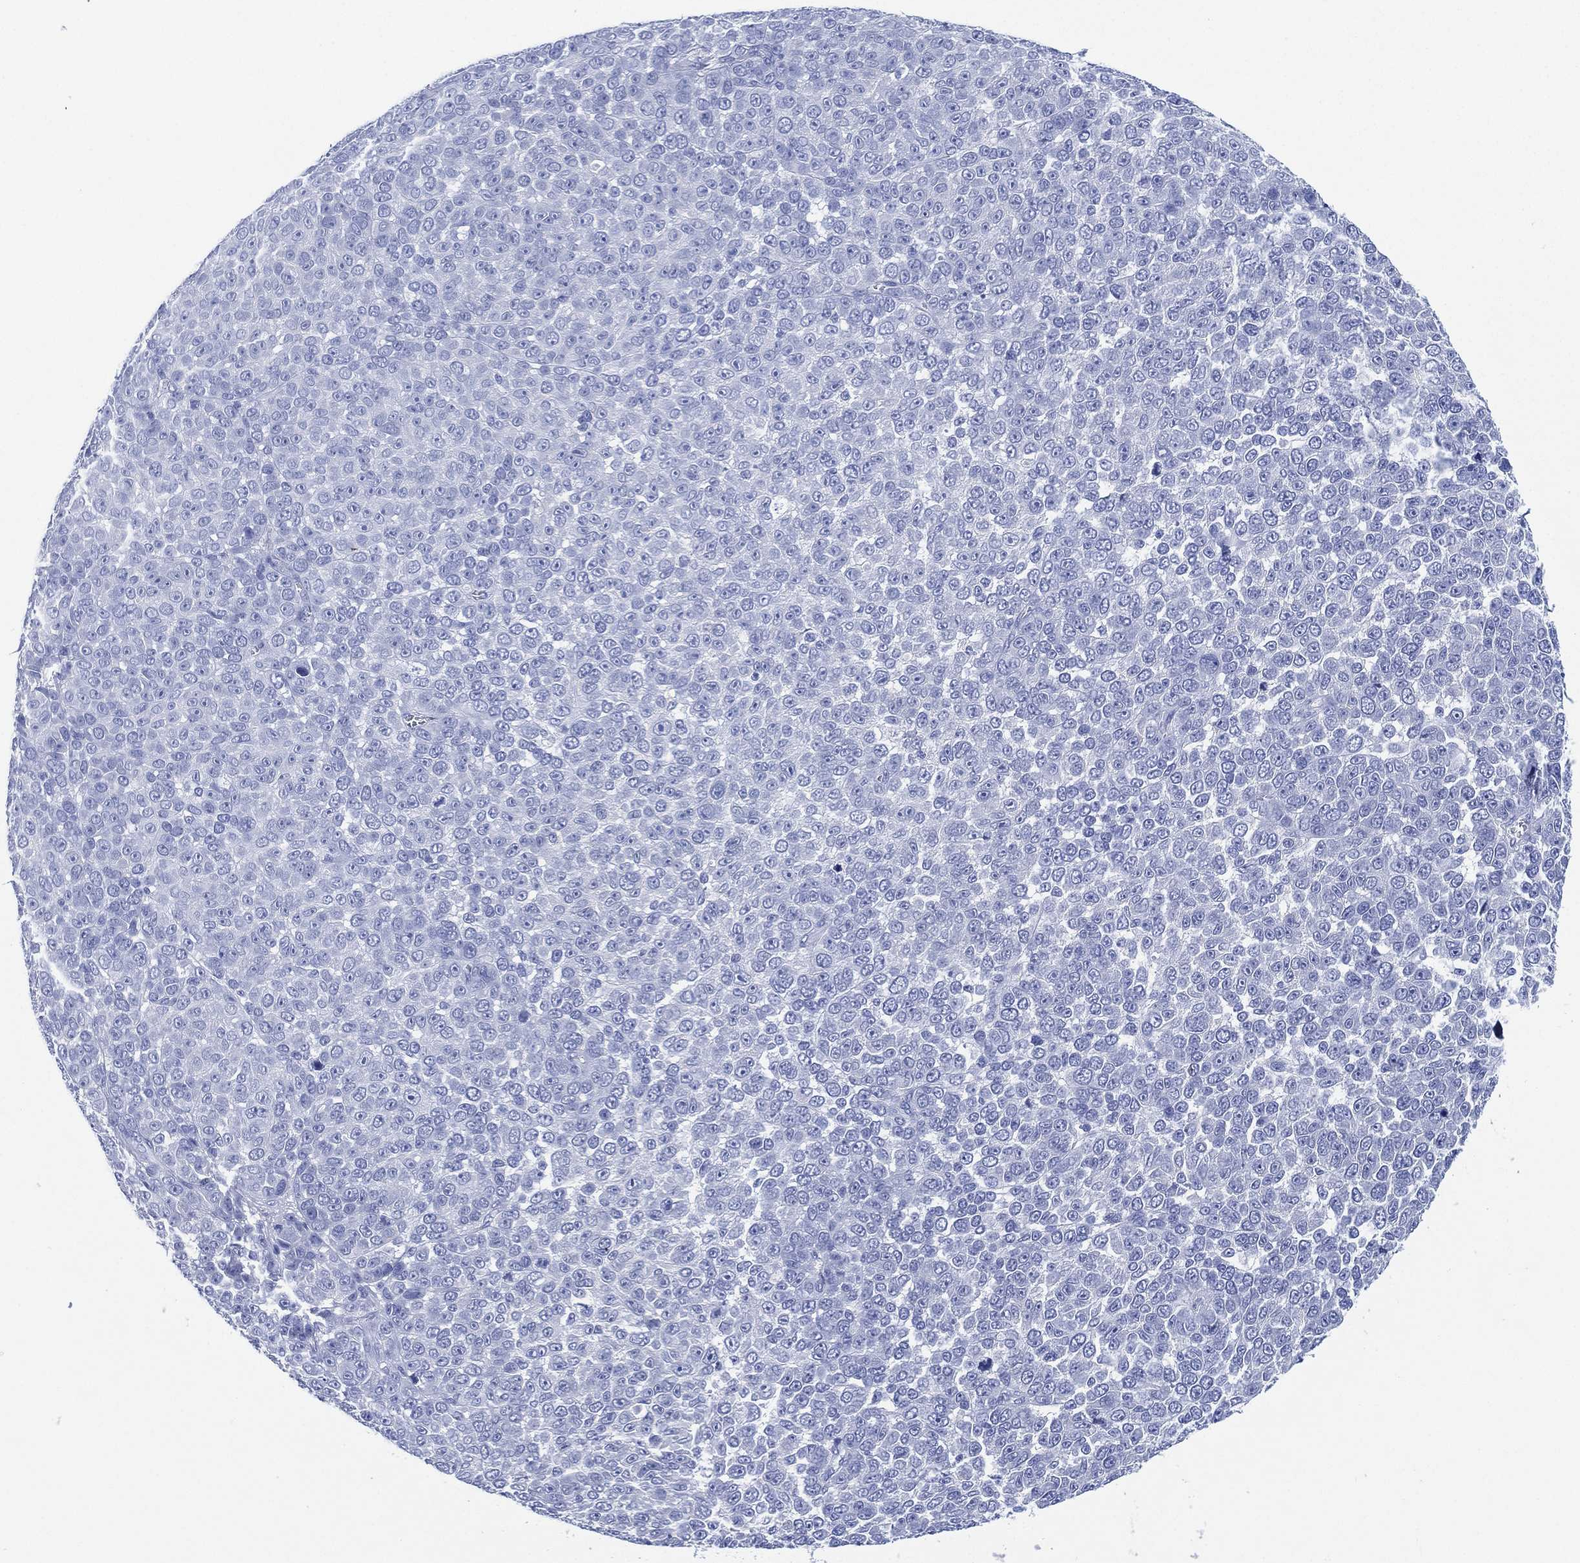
{"staining": {"intensity": "negative", "quantity": "none", "location": "none"}, "tissue": "melanoma", "cell_type": "Tumor cells", "image_type": "cancer", "snomed": [{"axis": "morphology", "description": "Malignant melanoma, NOS"}, {"axis": "topography", "description": "Skin"}], "caption": "IHC image of human malignant melanoma stained for a protein (brown), which shows no positivity in tumor cells.", "gene": "SLC9C2", "patient": {"sex": "female", "age": 95}}